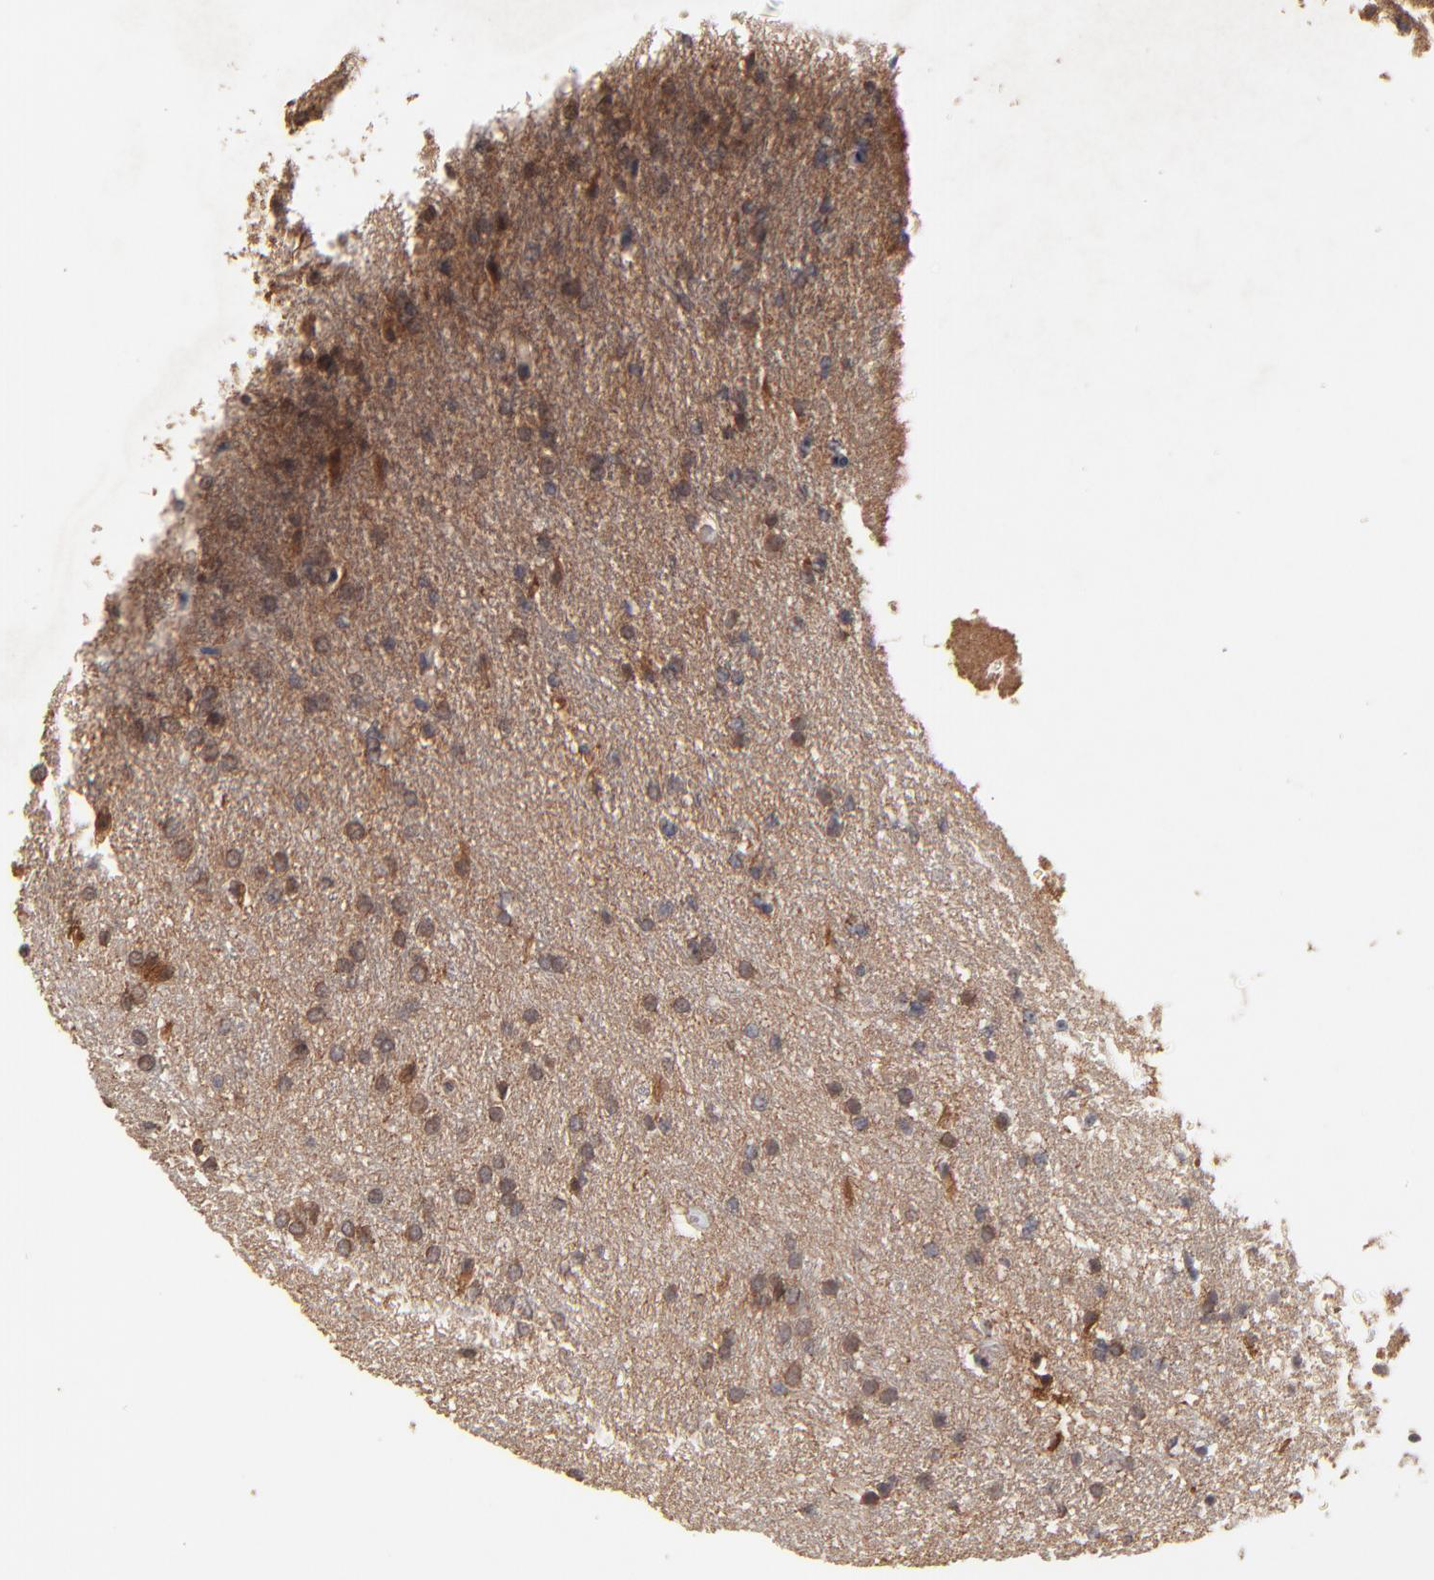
{"staining": {"intensity": "moderate", "quantity": ">75%", "location": "cytoplasmic/membranous"}, "tissue": "glioma", "cell_type": "Tumor cells", "image_type": "cancer", "snomed": [{"axis": "morphology", "description": "Glioma, malignant, High grade"}, {"axis": "topography", "description": "Brain"}], "caption": "A medium amount of moderate cytoplasmic/membranous positivity is identified in about >75% of tumor cells in malignant glioma (high-grade) tissue.", "gene": "STON2", "patient": {"sex": "female", "age": 50}}